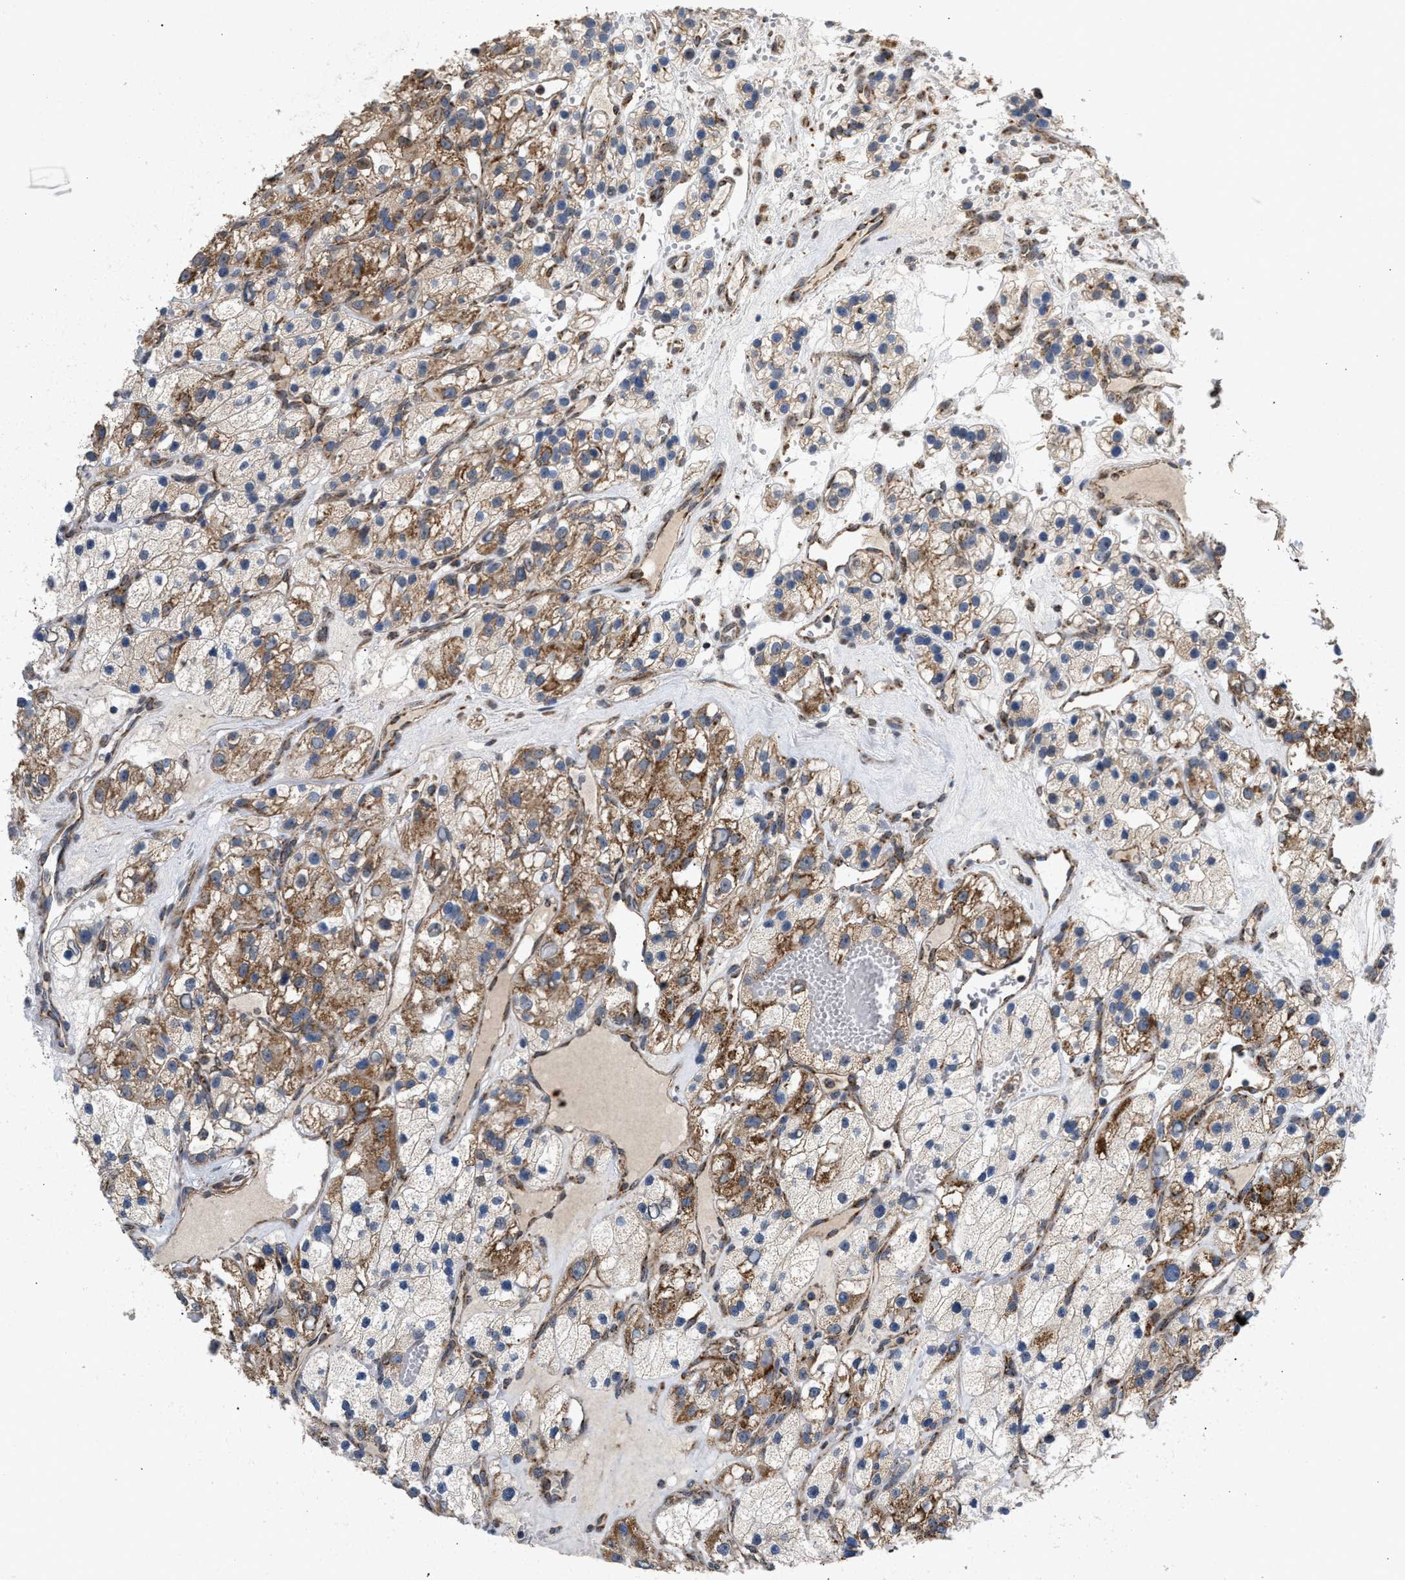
{"staining": {"intensity": "moderate", "quantity": "25%-75%", "location": "cytoplasmic/membranous"}, "tissue": "renal cancer", "cell_type": "Tumor cells", "image_type": "cancer", "snomed": [{"axis": "morphology", "description": "Adenocarcinoma, NOS"}, {"axis": "topography", "description": "Kidney"}], "caption": "Immunohistochemistry (IHC) image of human renal adenocarcinoma stained for a protein (brown), which shows medium levels of moderate cytoplasmic/membranous staining in approximately 25%-75% of tumor cells.", "gene": "TACO1", "patient": {"sex": "female", "age": 57}}